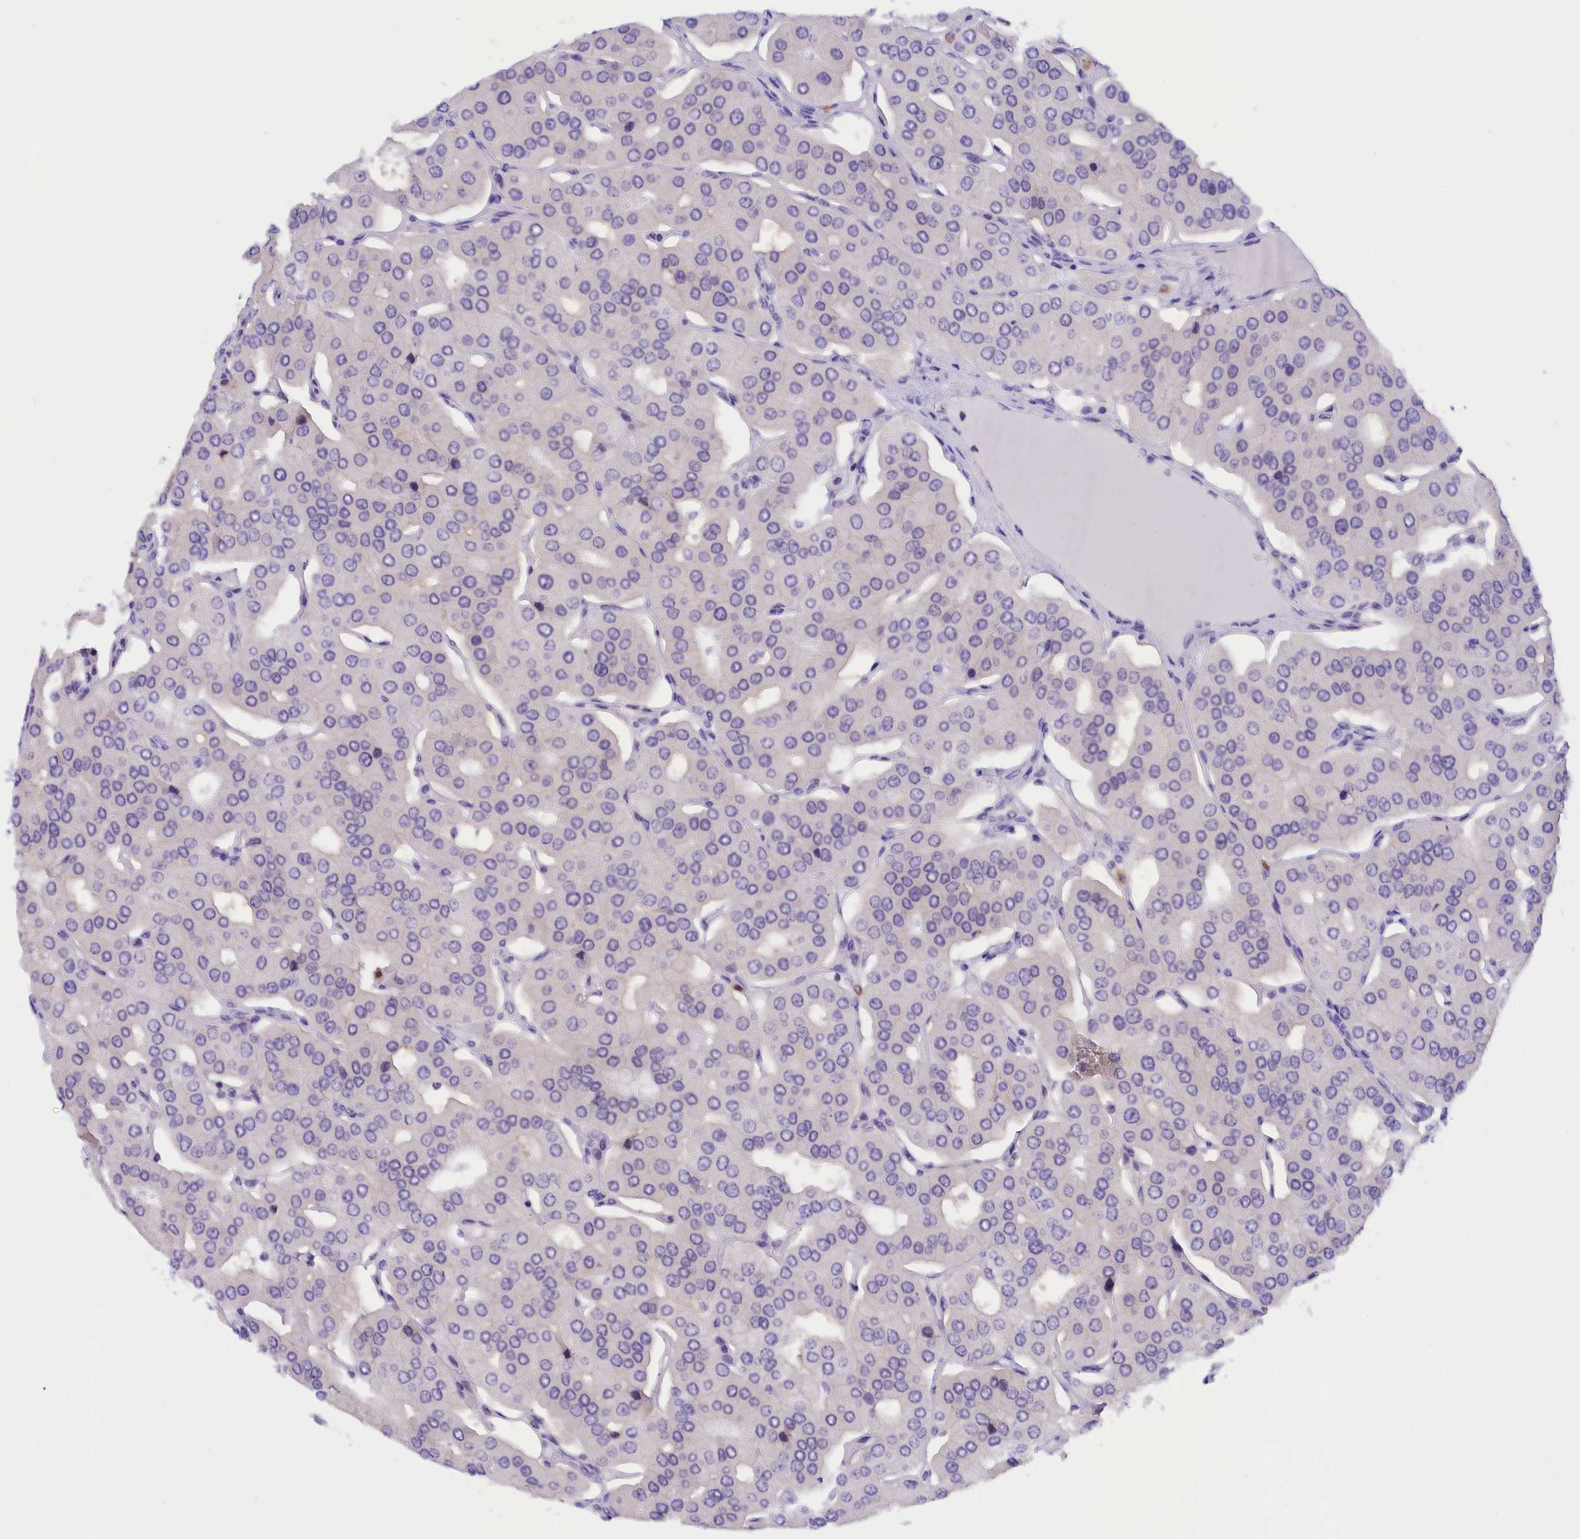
{"staining": {"intensity": "negative", "quantity": "none", "location": "none"}, "tissue": "parathyroid gland", "cell_type": "Glandular cells", "image_type": "normal", "snomed": [{"axis": "morphology", "description": "Normal tissue, NOS"}, {"axis": "morphology", "description": "Adenoma, NOS"}, {"axis": "topography", "description": "Parathyroid gland"}], "caption": "Immunohistochemistry (IHC) image of normal human parathyroid gland stained for a protein (brown), which reveals no positivity in glandular cells. (IHC, brightfield microscopy, high magnification).", "gene": "COL6A5", "patient": {"sex": "female", "age": 86}}